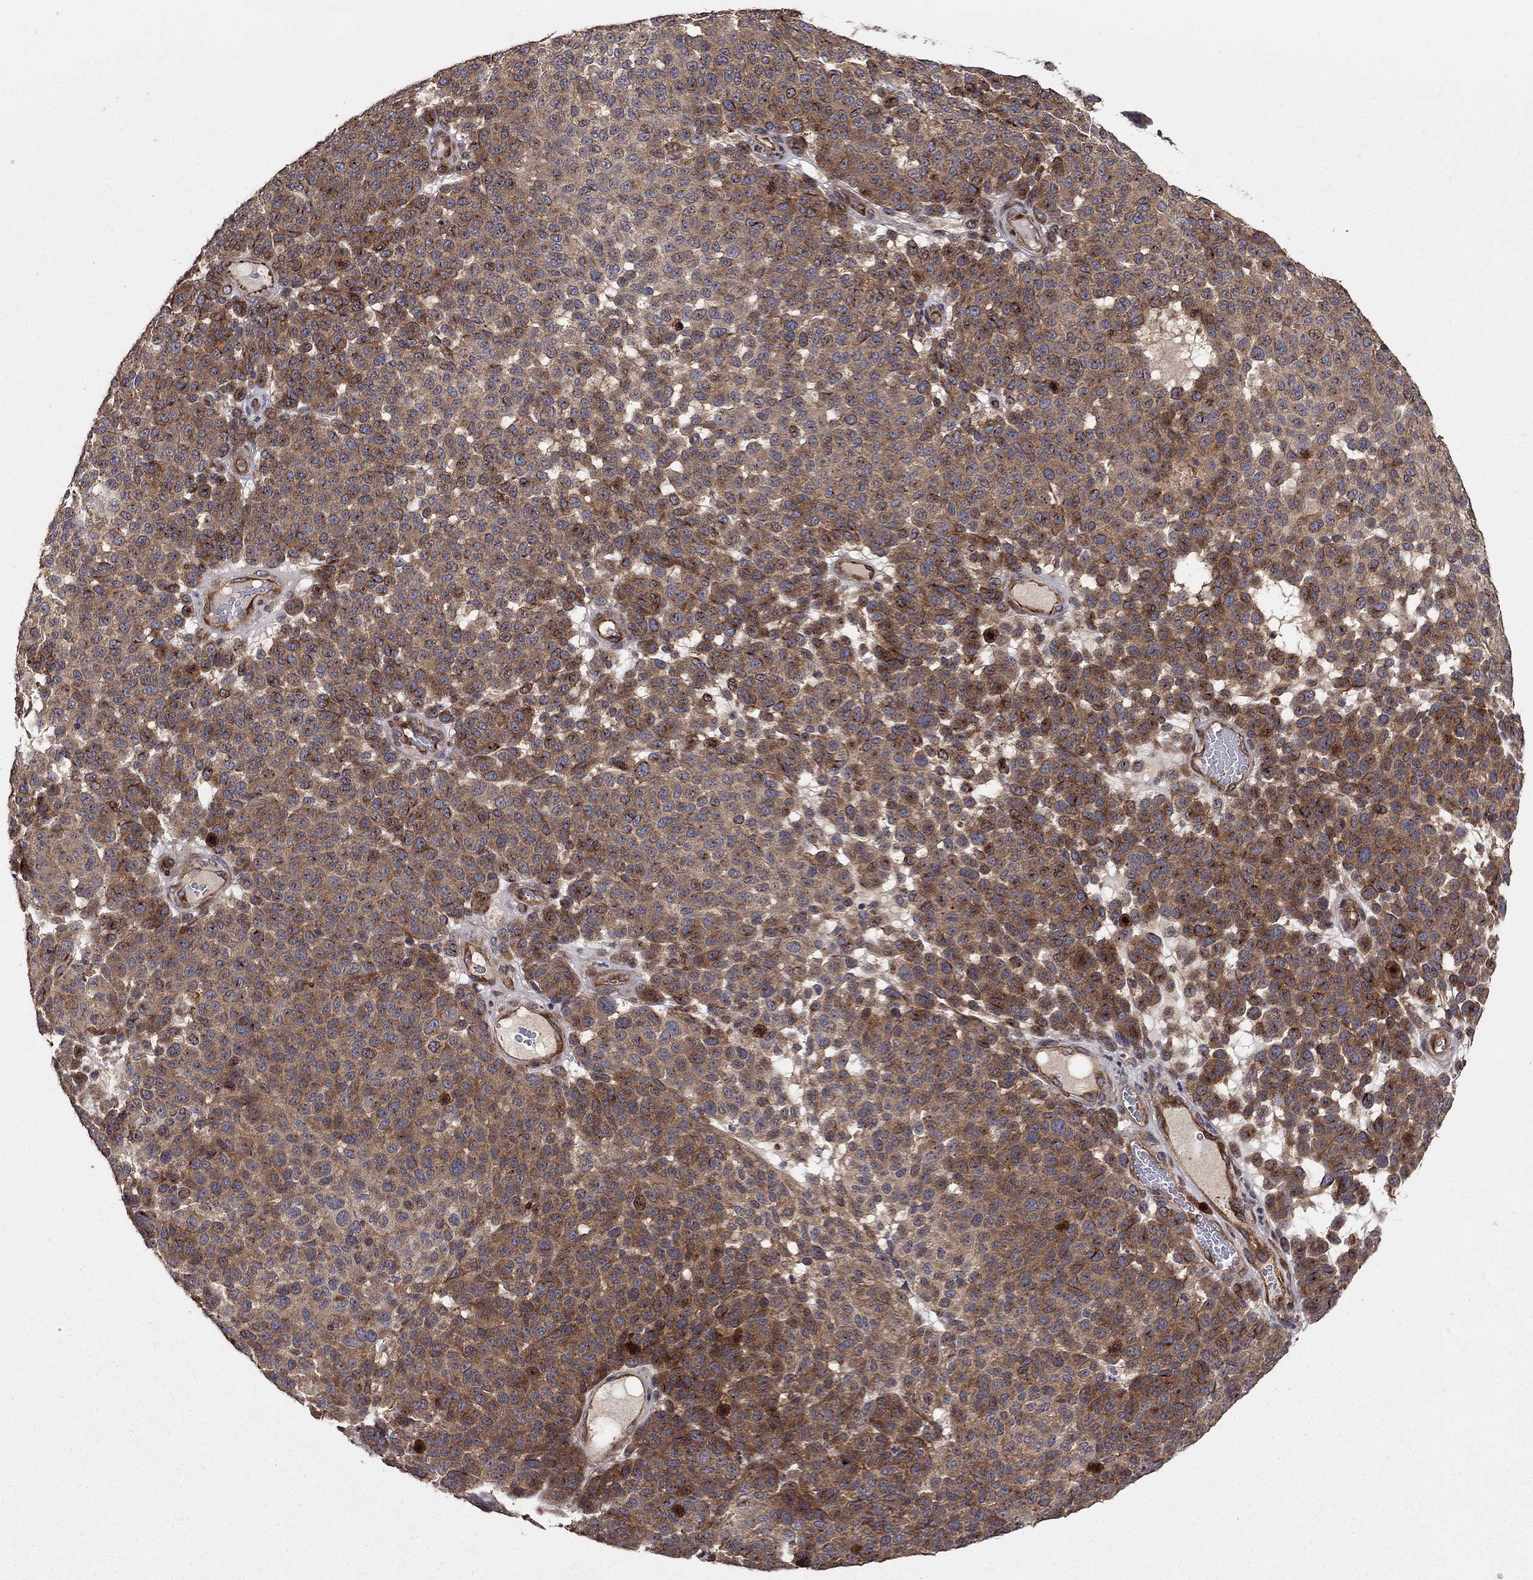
{"staining": {"intensity": "strong", "quantity": "25%-75%", "location": "cytoplasmic/membranous"}, "tissue": "melanoma", "cell_type": "Tumor cells", "image_type": "cancer", "snomed": [{"axis": "morphology", "description": "Malignant melanoma, NOS"}, {"axis": "topography", "description": "Skin"}], "caption": "Malignant melanoma stained with DAB (3,3'-diaminobenzidine) immunohistochemistry reveals high levels of strong cytoplasmic/membranous expression in approximately 25%-75% of tumor cells. The protein of interest is shown in brown color, while the nuclei are stained blue.", "gene": "BMERB1", "patient": {"sex": "female", "age": 95}}